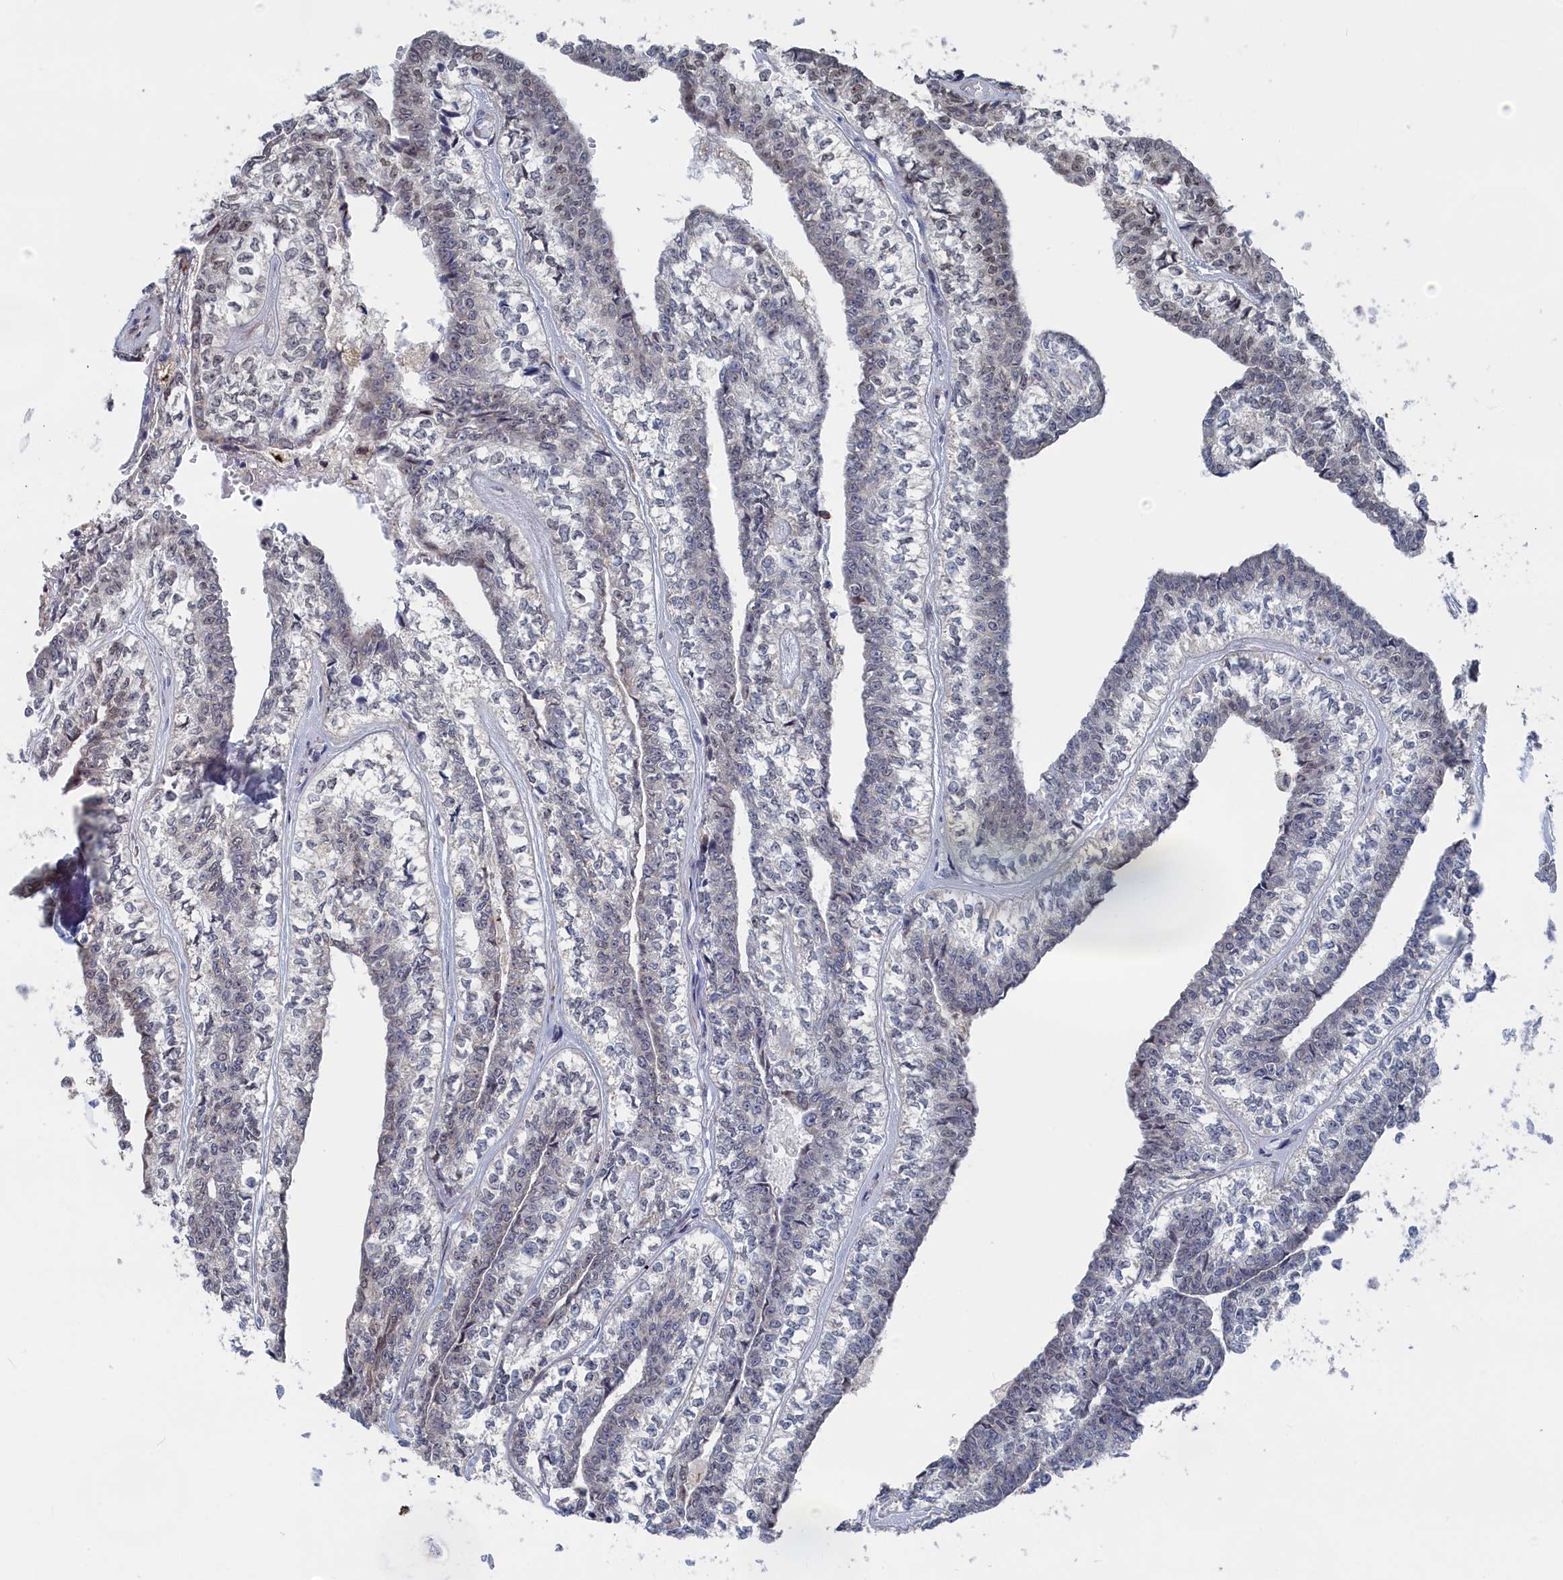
{"staining": {"intensity": "negative", "quantity": "none", "location": "none"}, "tissue": "head and neck cancer", "cell_type": "Tumor cells", "image_type": "cancer", "snomed": [{"axis": "morphology", "description": "Adenocarcinoma, NOS"}, {"axis": "topography", "description": "Head-Neck"}], "caption": "IHC micrograph of neoplastic tissue: human head and neck cancer stained with DAB shows no significant protein positivity in tumor cells. The staining was performed using DAB to visualize the protein expression in brown, while the nuclei were stained in blue with hematoxylin (Magnification: 20x).", "gene": "IRX1", "patient": {"sex": "female", "age": 73}}